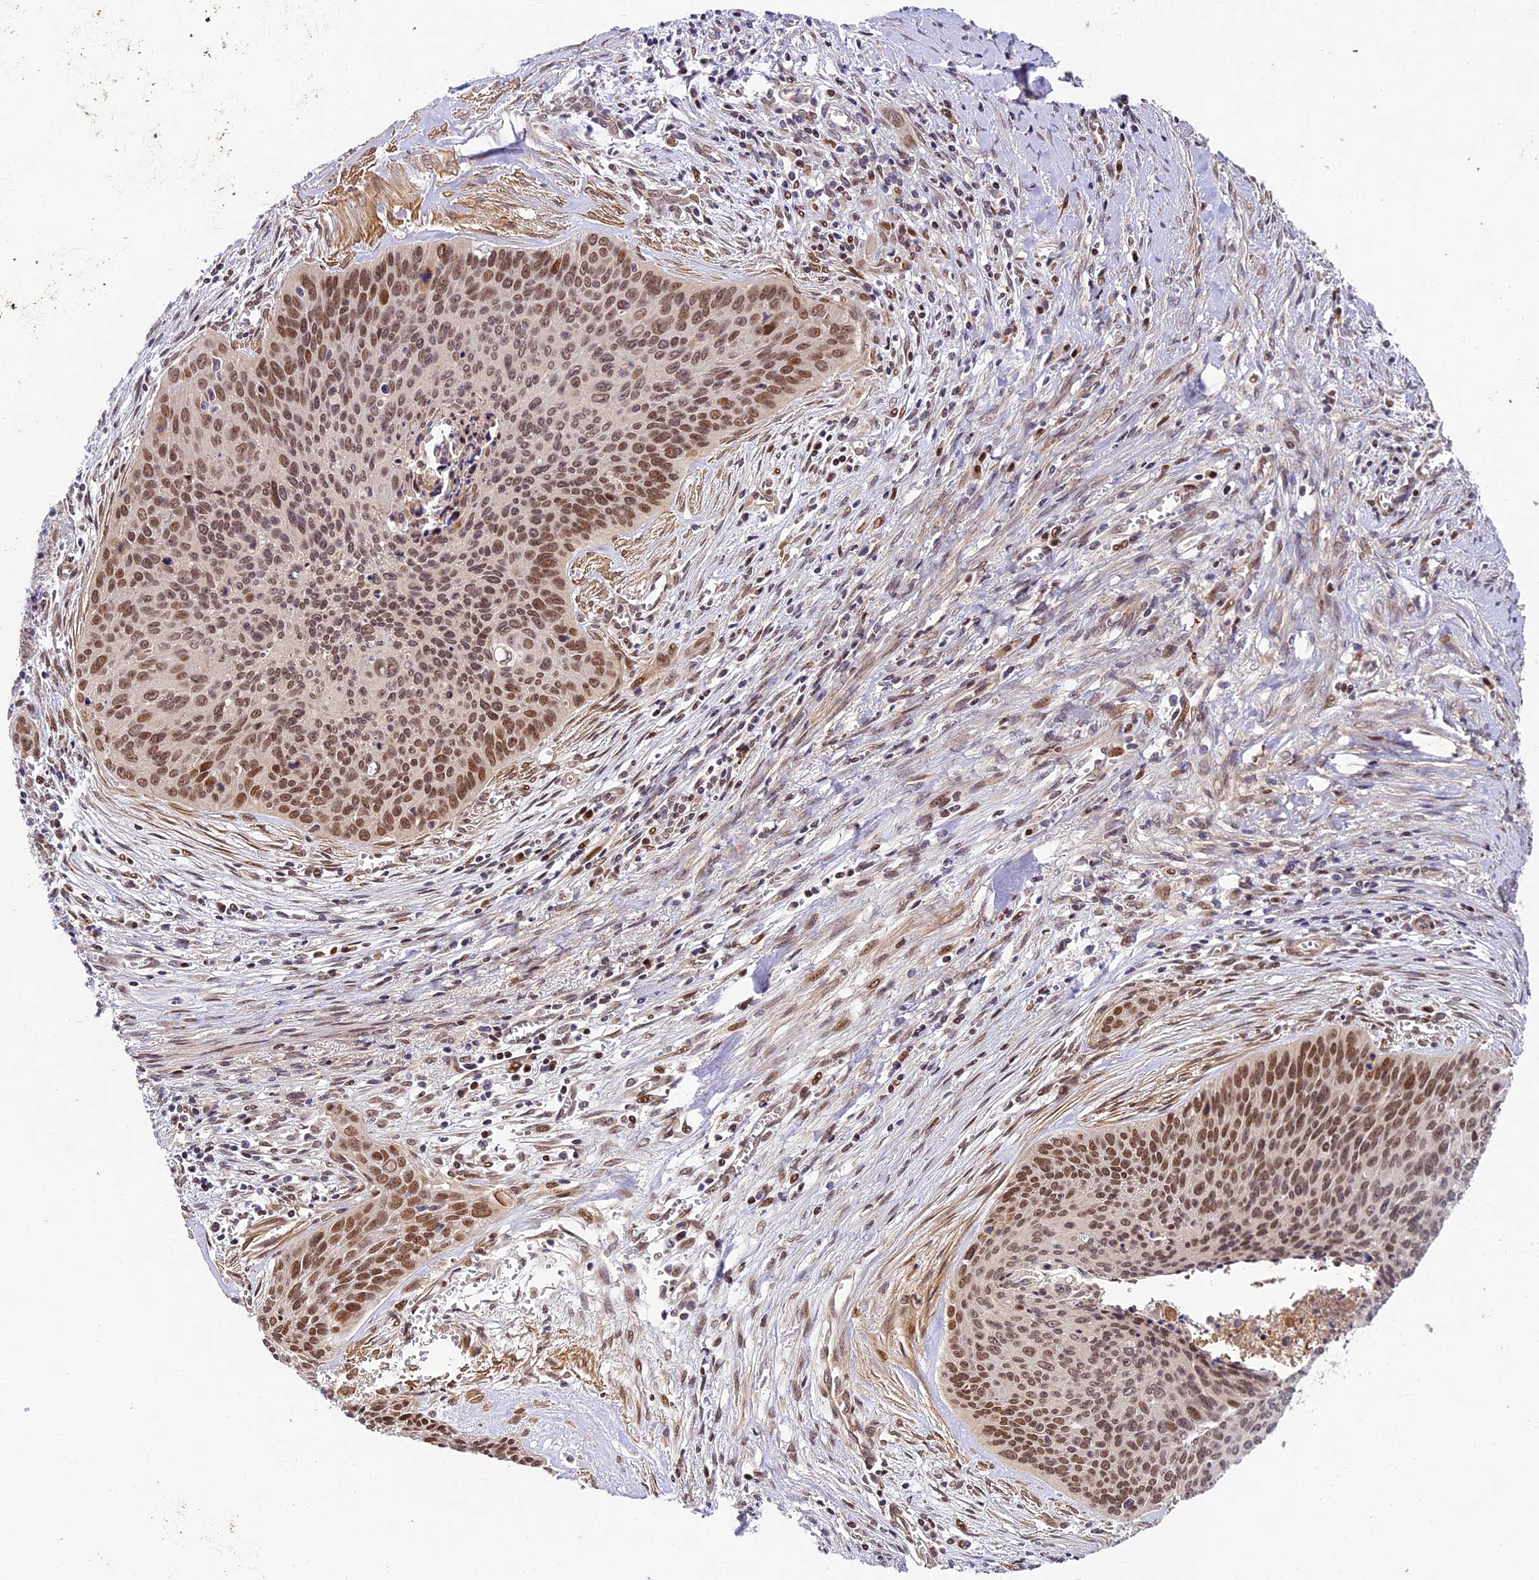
{"staining": {"intensity": "moderate", "quantity": ">75%", "location": "nuclear"}, "tissue": "cervical cancer", "cell_type": "Tumor cells", "image_type": "cancer", "snomed": [{"axis": "morphology", "description": "Squamous cell carcinoma, NOS"}, {"axis": "topography", "description": "Cervix"}], "caption": "Tumor cells exhibit medium levels of moderate nuclear positivity in approximately >75% of cells in squamous cell carcinoma (cervical). The protein is stained brown, and the nuclei are stained in blue (DAB IHC with brightfield microscopy, high magnification).", "gene": "NEK8", "patient": {"sex": "female", "age": 55}}